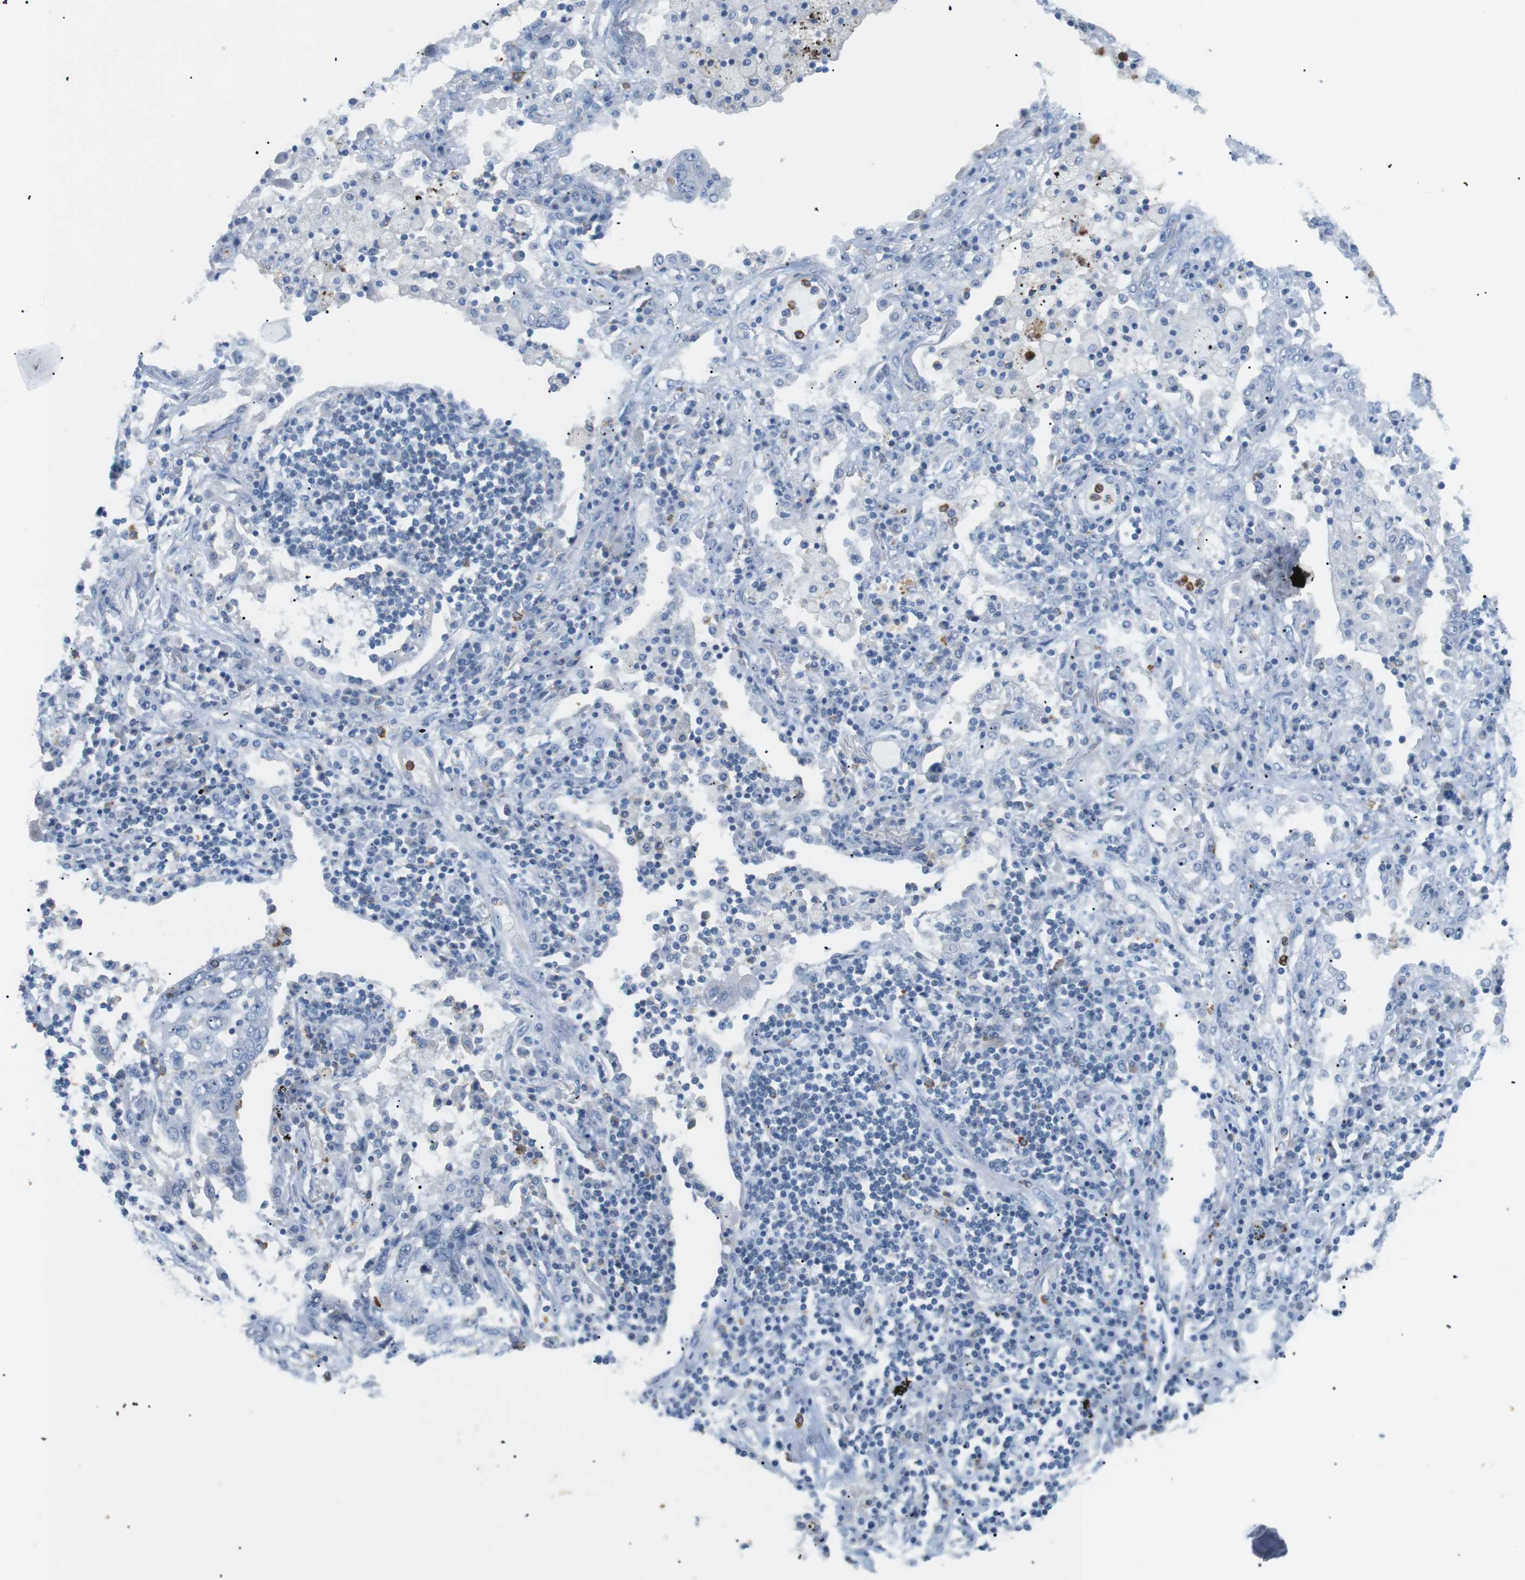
{"staining": {"intensity": "negative", "quantity": "none", "location": "none"}, "tissue": "lung cancer", "cell_type": "Tumor cells", "image_type": "cancer", "snomed": [{"axis": "morphology", "description": "Squamous cell carcinoma, NOS"}, {"axis": "topography", "description": "Lung"}], "caption": "Squamous cell carcinoma (lung) was stained to show a protein in brown. There is no significant expression in tumor cells.", "gene": "HBG2", "patient": {"sex": "female", "age": 63}}